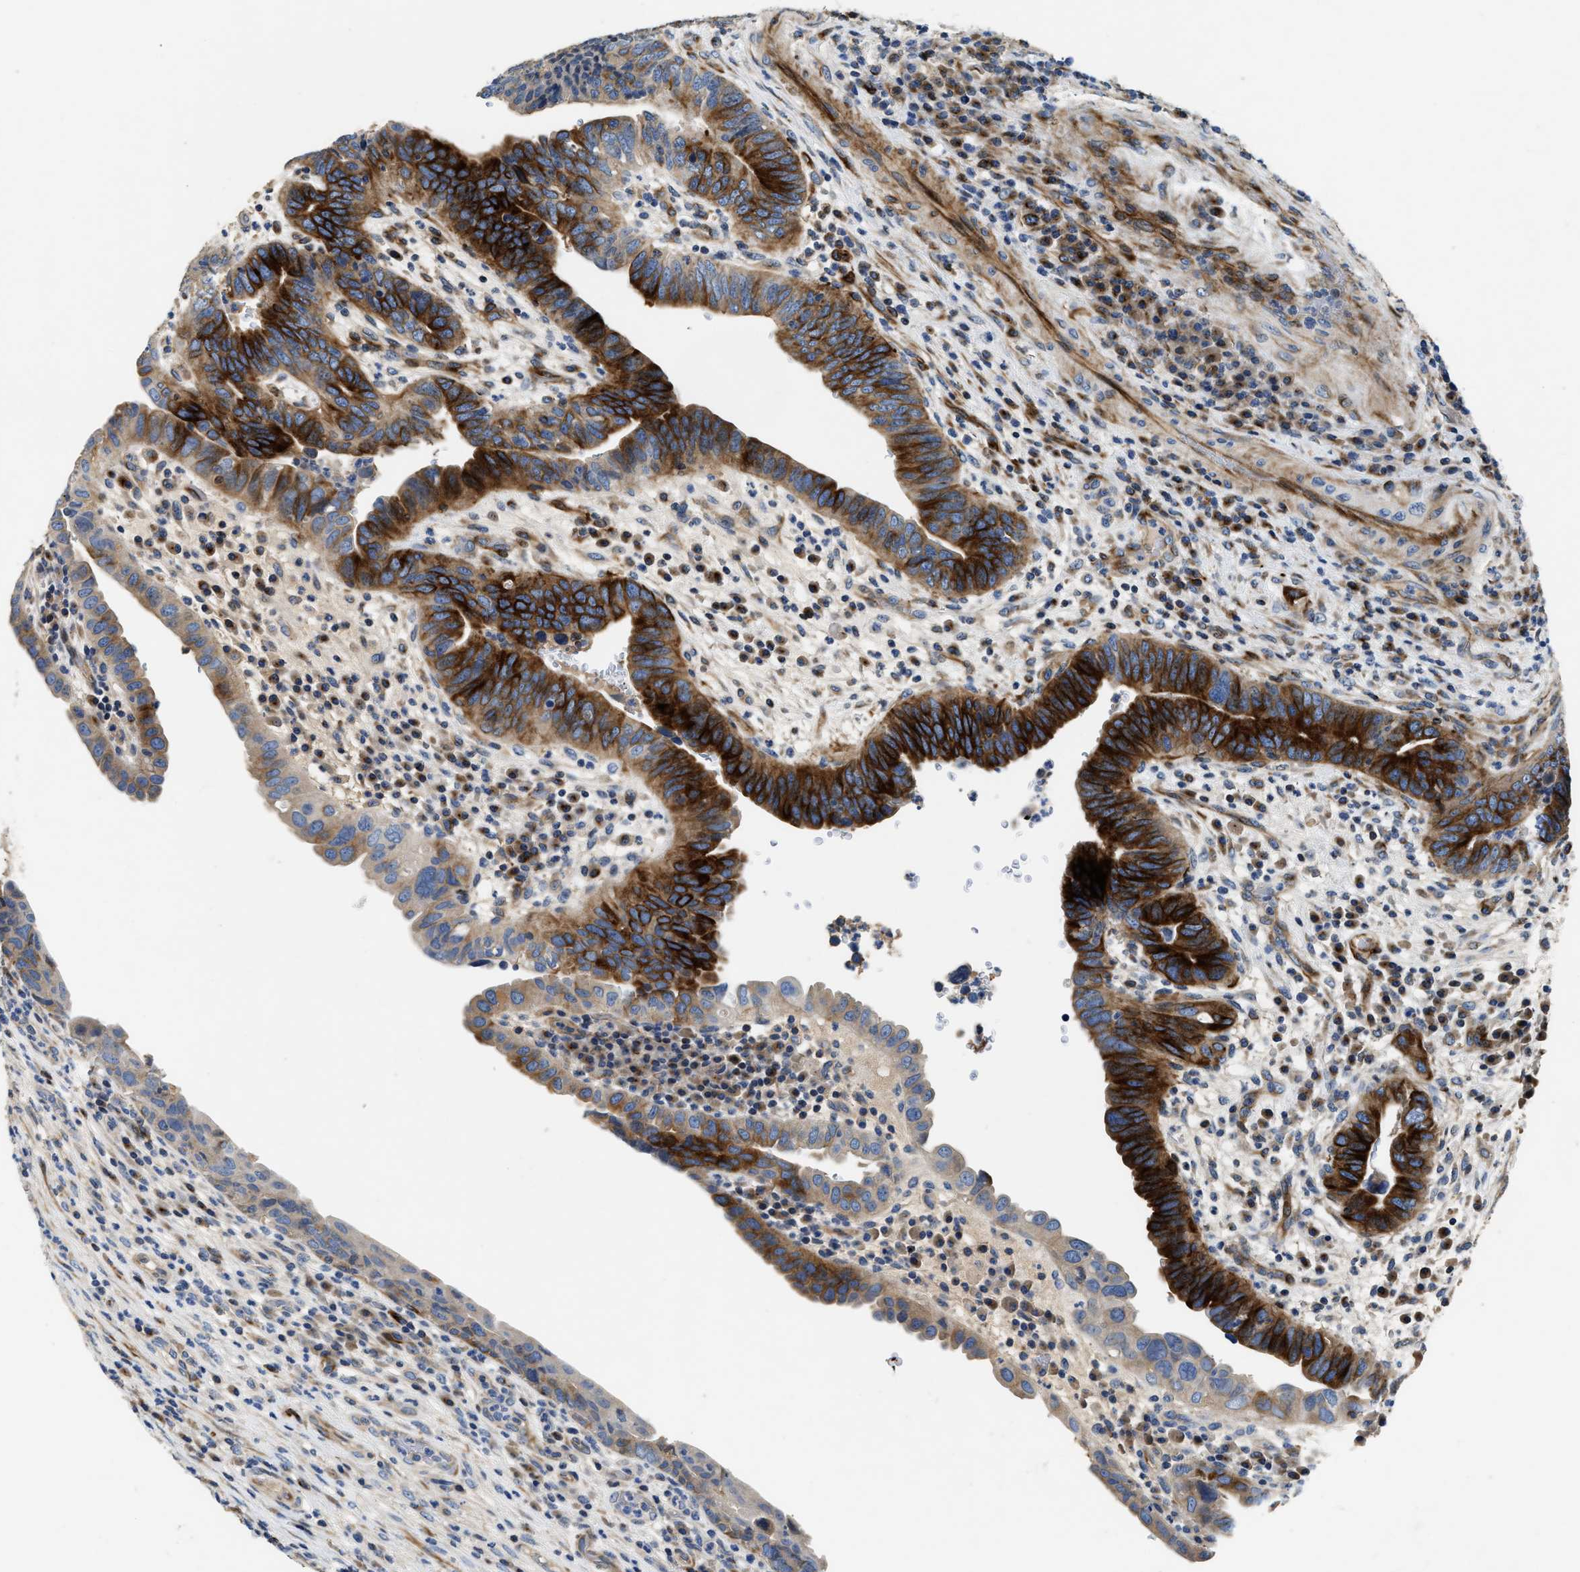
{"staining": {"intensity": "strong", "quantity": "25%-75%", "location": "cytoplasmic/membranous"}, "tissue": "urothelial cancer", "cell_type": "Tumor cells", "image_type": "cancer", "snomed": [{"axis": "morphology", "description": "Urothelial carcinoma, High grade"}, {"axis": "topography", "description": "Urinary bladder"}], "caption": "Protein analysis of high-grade urothelial carcinoma tissue displays strong cytoplasmic/membranous expression in approximately 25%-75% of tumor cells. (DAB (3,3'-diaminobenzidine) IHC with brightfield microscopy, high magnification).", "gene": "IL17RC", "patient": {"sex": "female", "age": 82}}